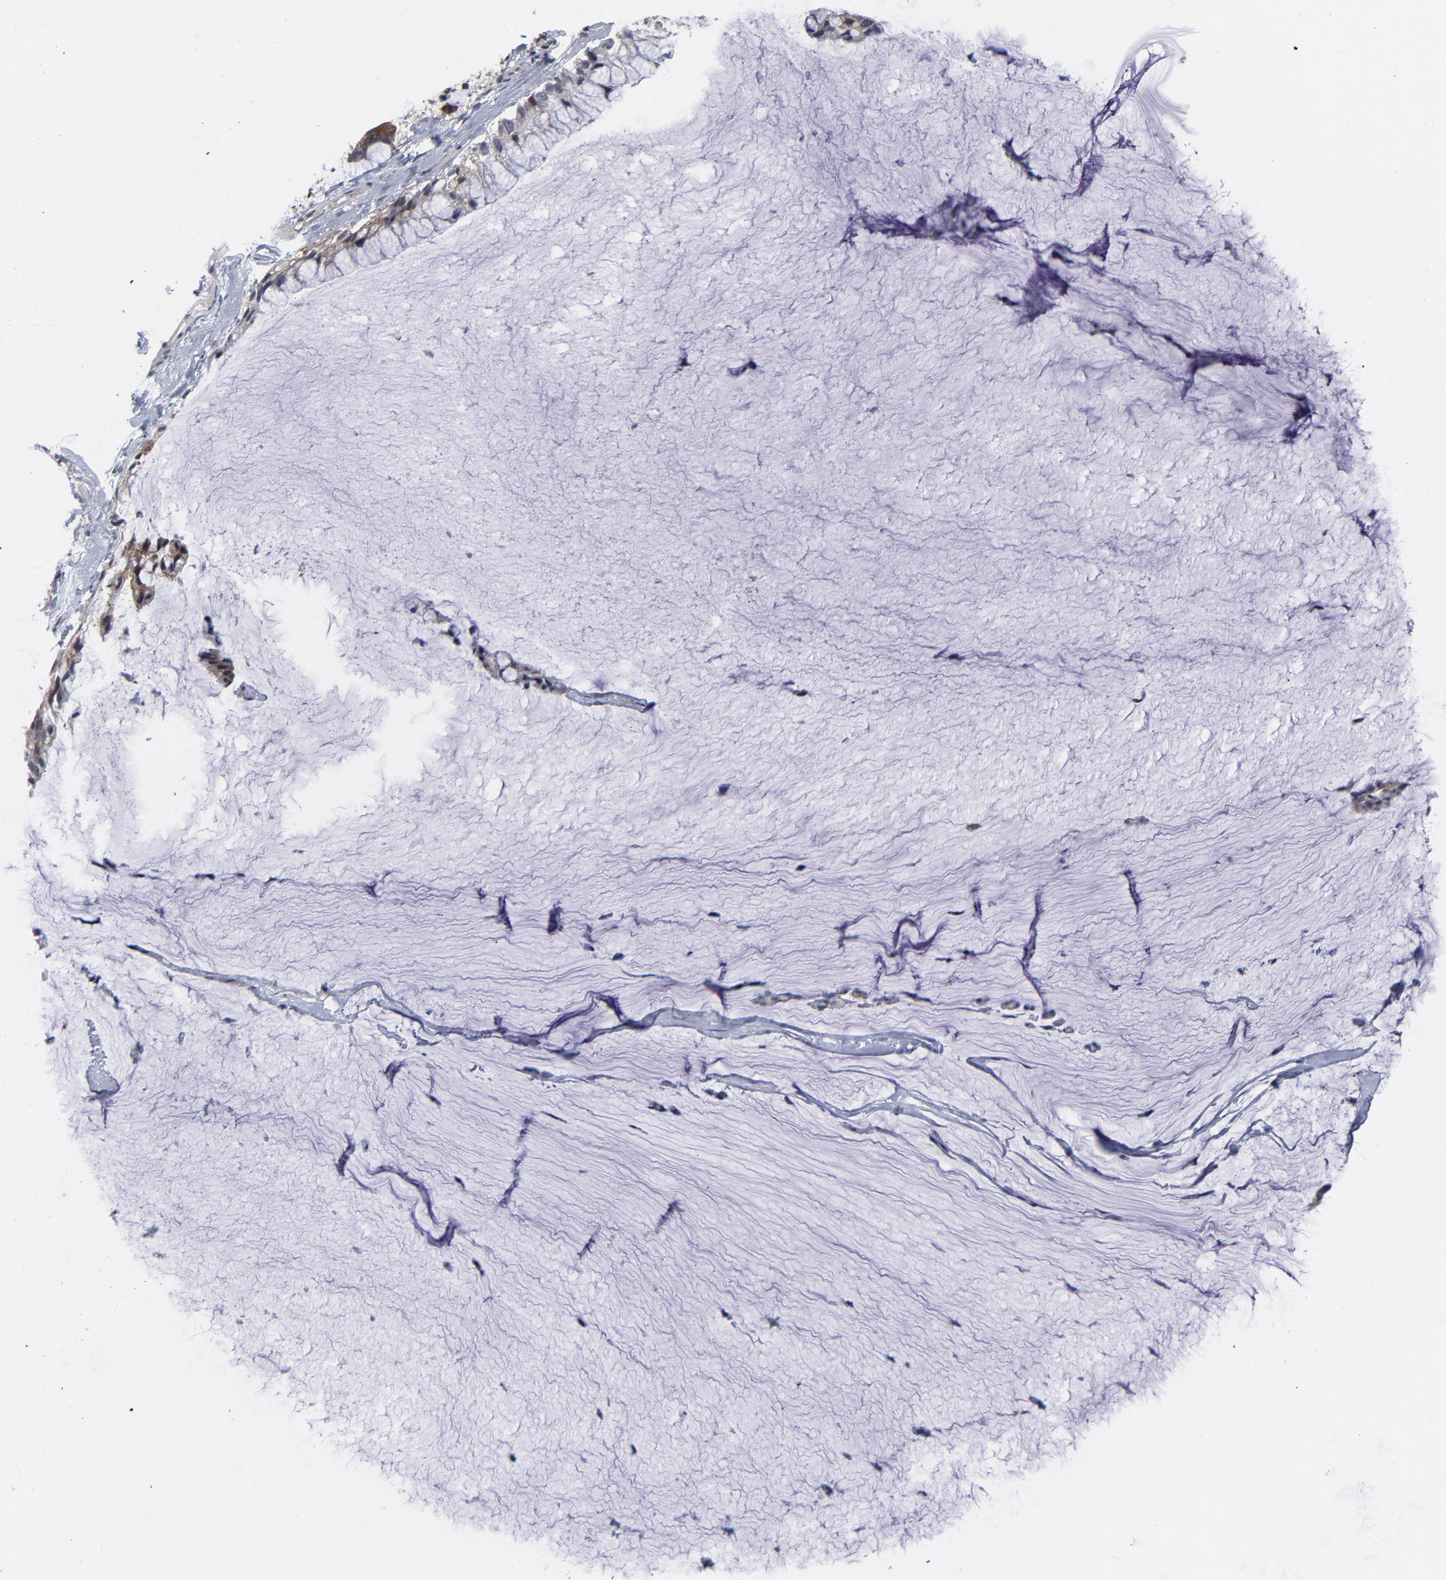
{"staining": {"intensity": "moderate", "quantity": ">75%", "location": "cytoplasmic/membranous"}, "tissue": "ovarian cancer", "cell_type": "Tumor cells", "image_type": "cancer", "snomed": [{"axis": "morphology", "description": "Cystadenocarcinoma, mucinous, NOS"}, {"axis": "topography", "description": "Ovary"}], "caption": "There is medium levels of moderate cytoplasmic/membranous positivity in tumor cells of ovarian cancer (mucinous cystadenocarcinoma), as demonstrated by immunohistochemical staining (brown color).", "gene": "MAP2K1", "patient": {"sex": "female", "age": 39}}